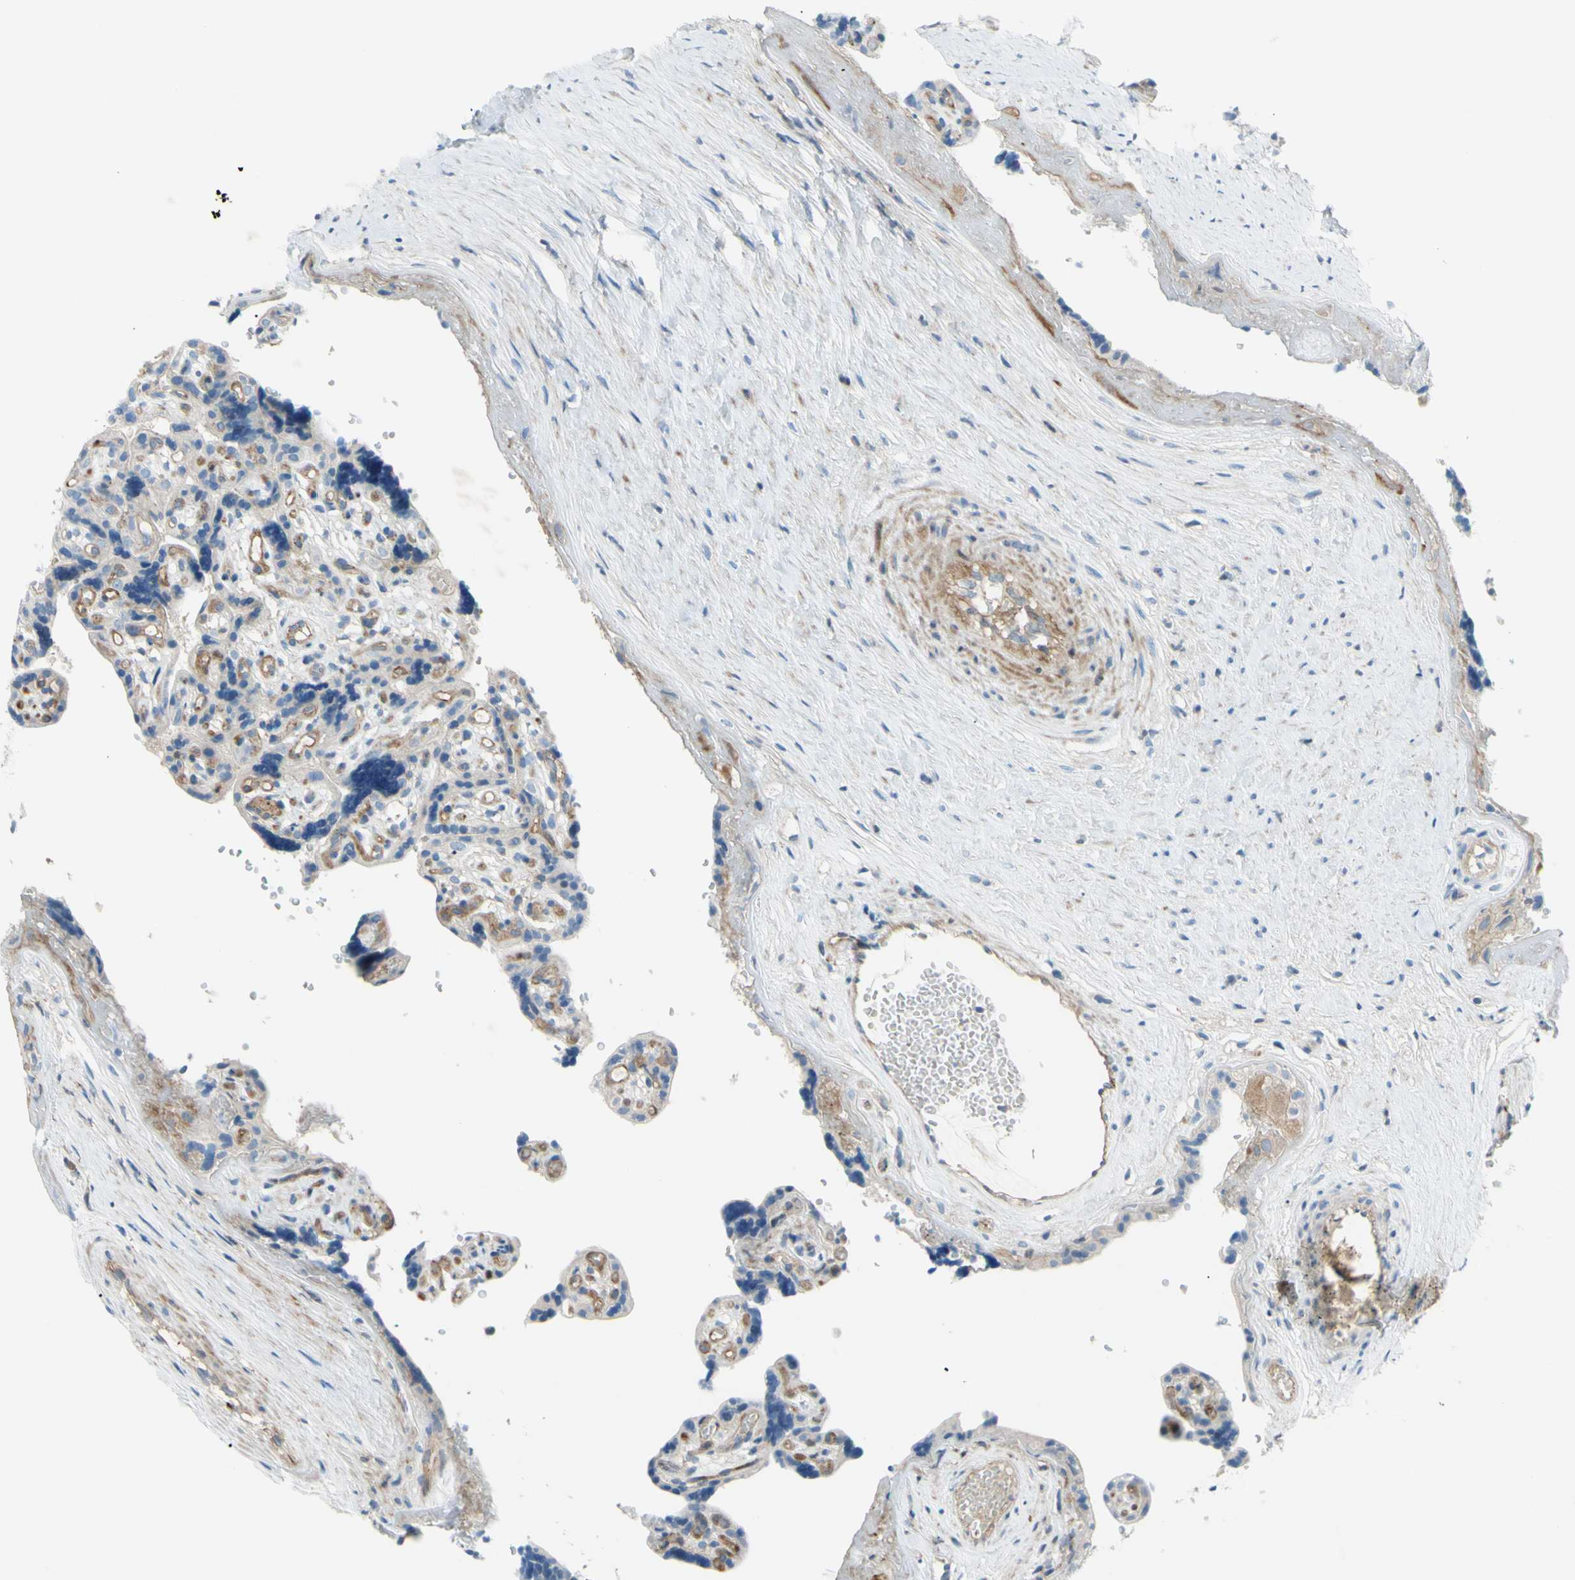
{"staining": {"intensity": "negative", "quantity": "none", "location": "none"}, "tissue": "placenta", "cell_type": "Decidual cells", "image_type": "normal", "snomed": [{"axis": "morphology", "description": "Normal tissue, NOS"}, {"axis": "topography", "description": "Placenta"}], "caption": "The micrograph shows no staining of decidual cells in benign placenta.", "gene": "PAK2", "patient": {"sex": "female", "age": 30}}